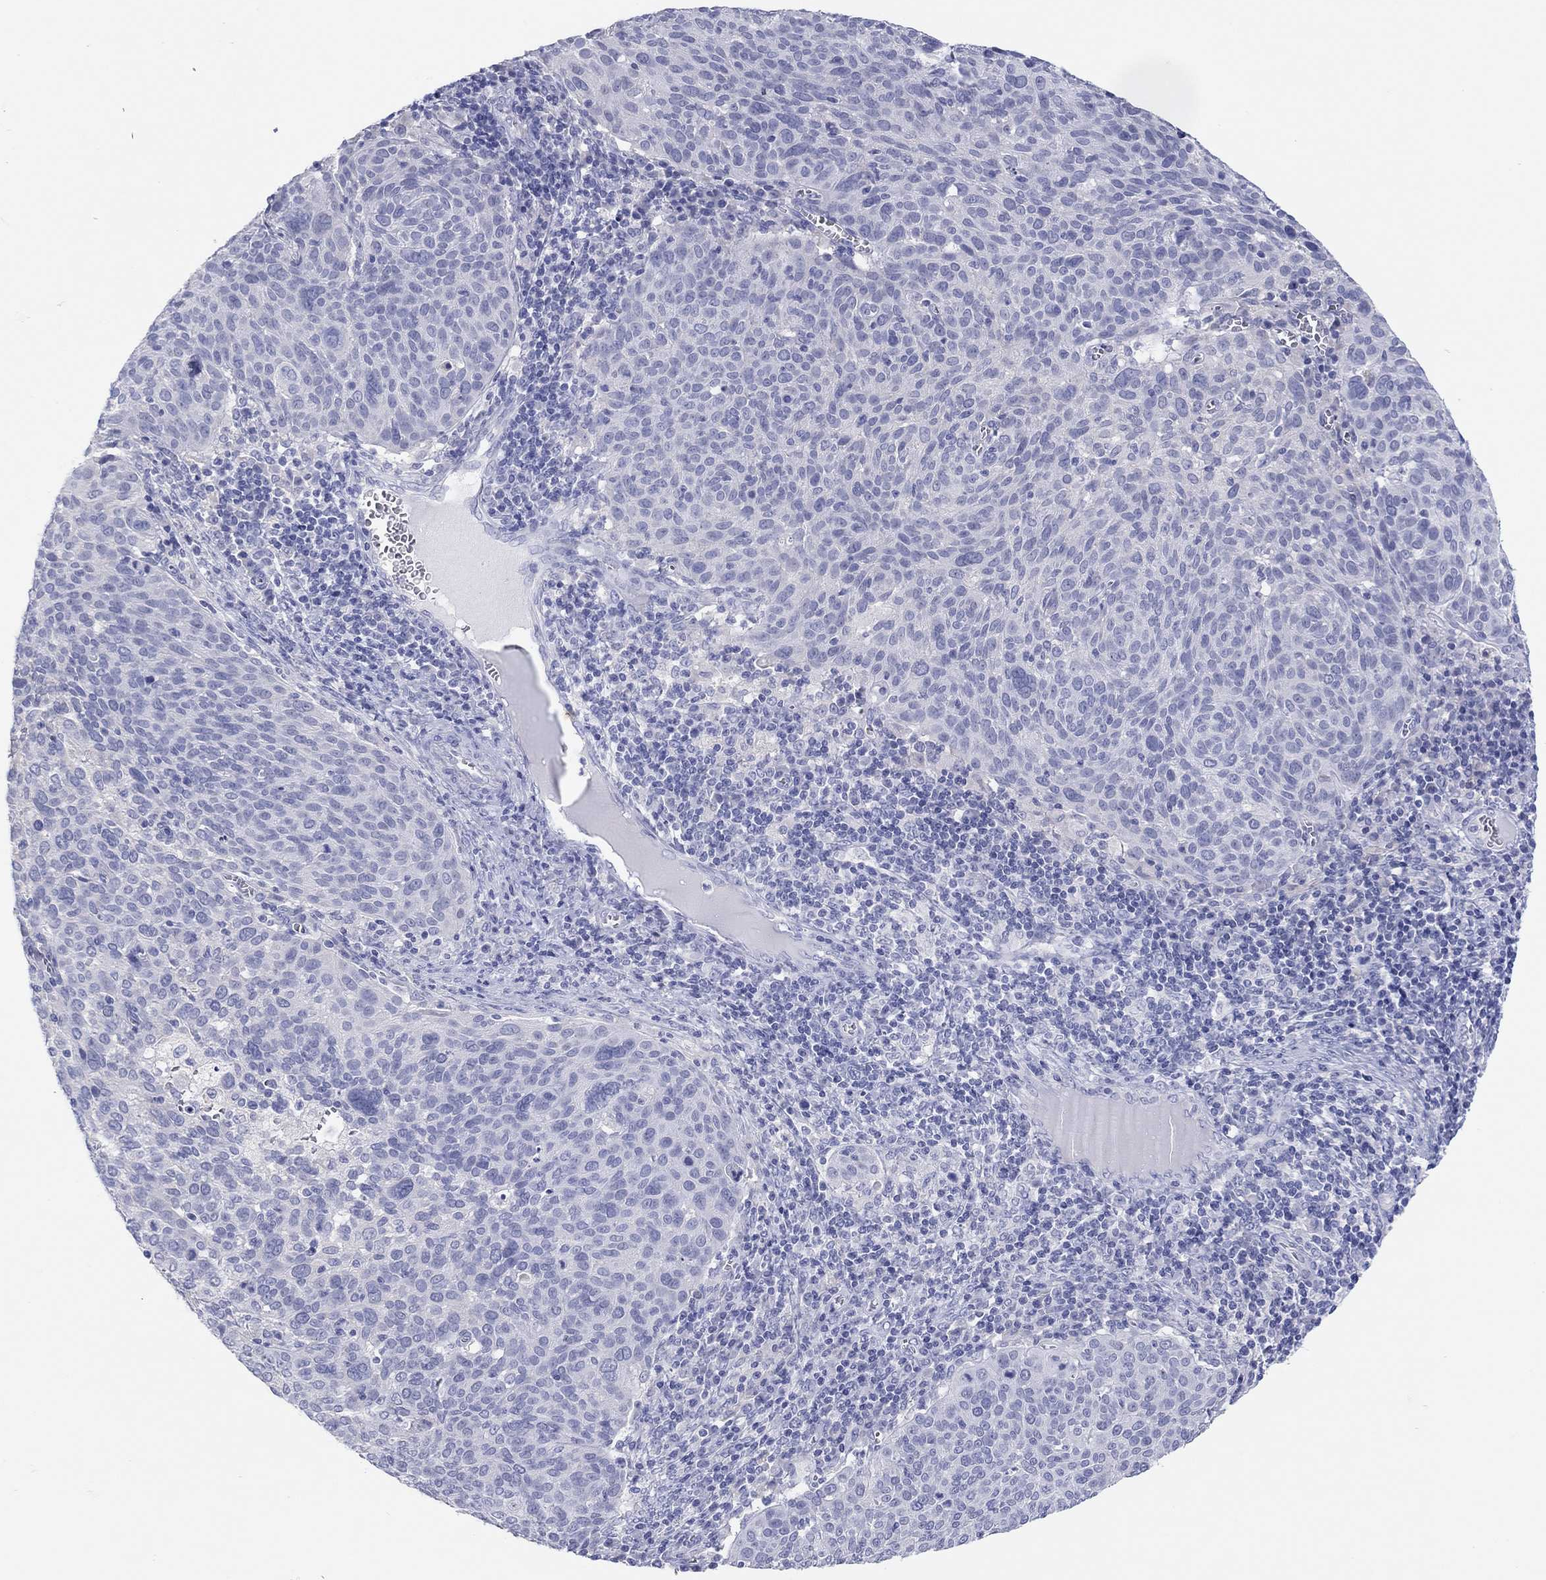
{"staining": {"intensity": "negative", "quantity": "none", "location": "none"}, "tissue": "cervical cancer", "cell_type": "Tumor cells", "image_type": "cancer", "snomed": [{"axis": "morphology", "description": "Squamous cell carcinoma, NOS"}, {"axis": "topography", "description": "Cervix"}], "caption": "A micrograph of cervical squamous cell carcinoma stained for a protein demonstrates no brown staining in tumor cells.", "gene": "ERICH3", "patient": {"sex": "female", "age": 39}}